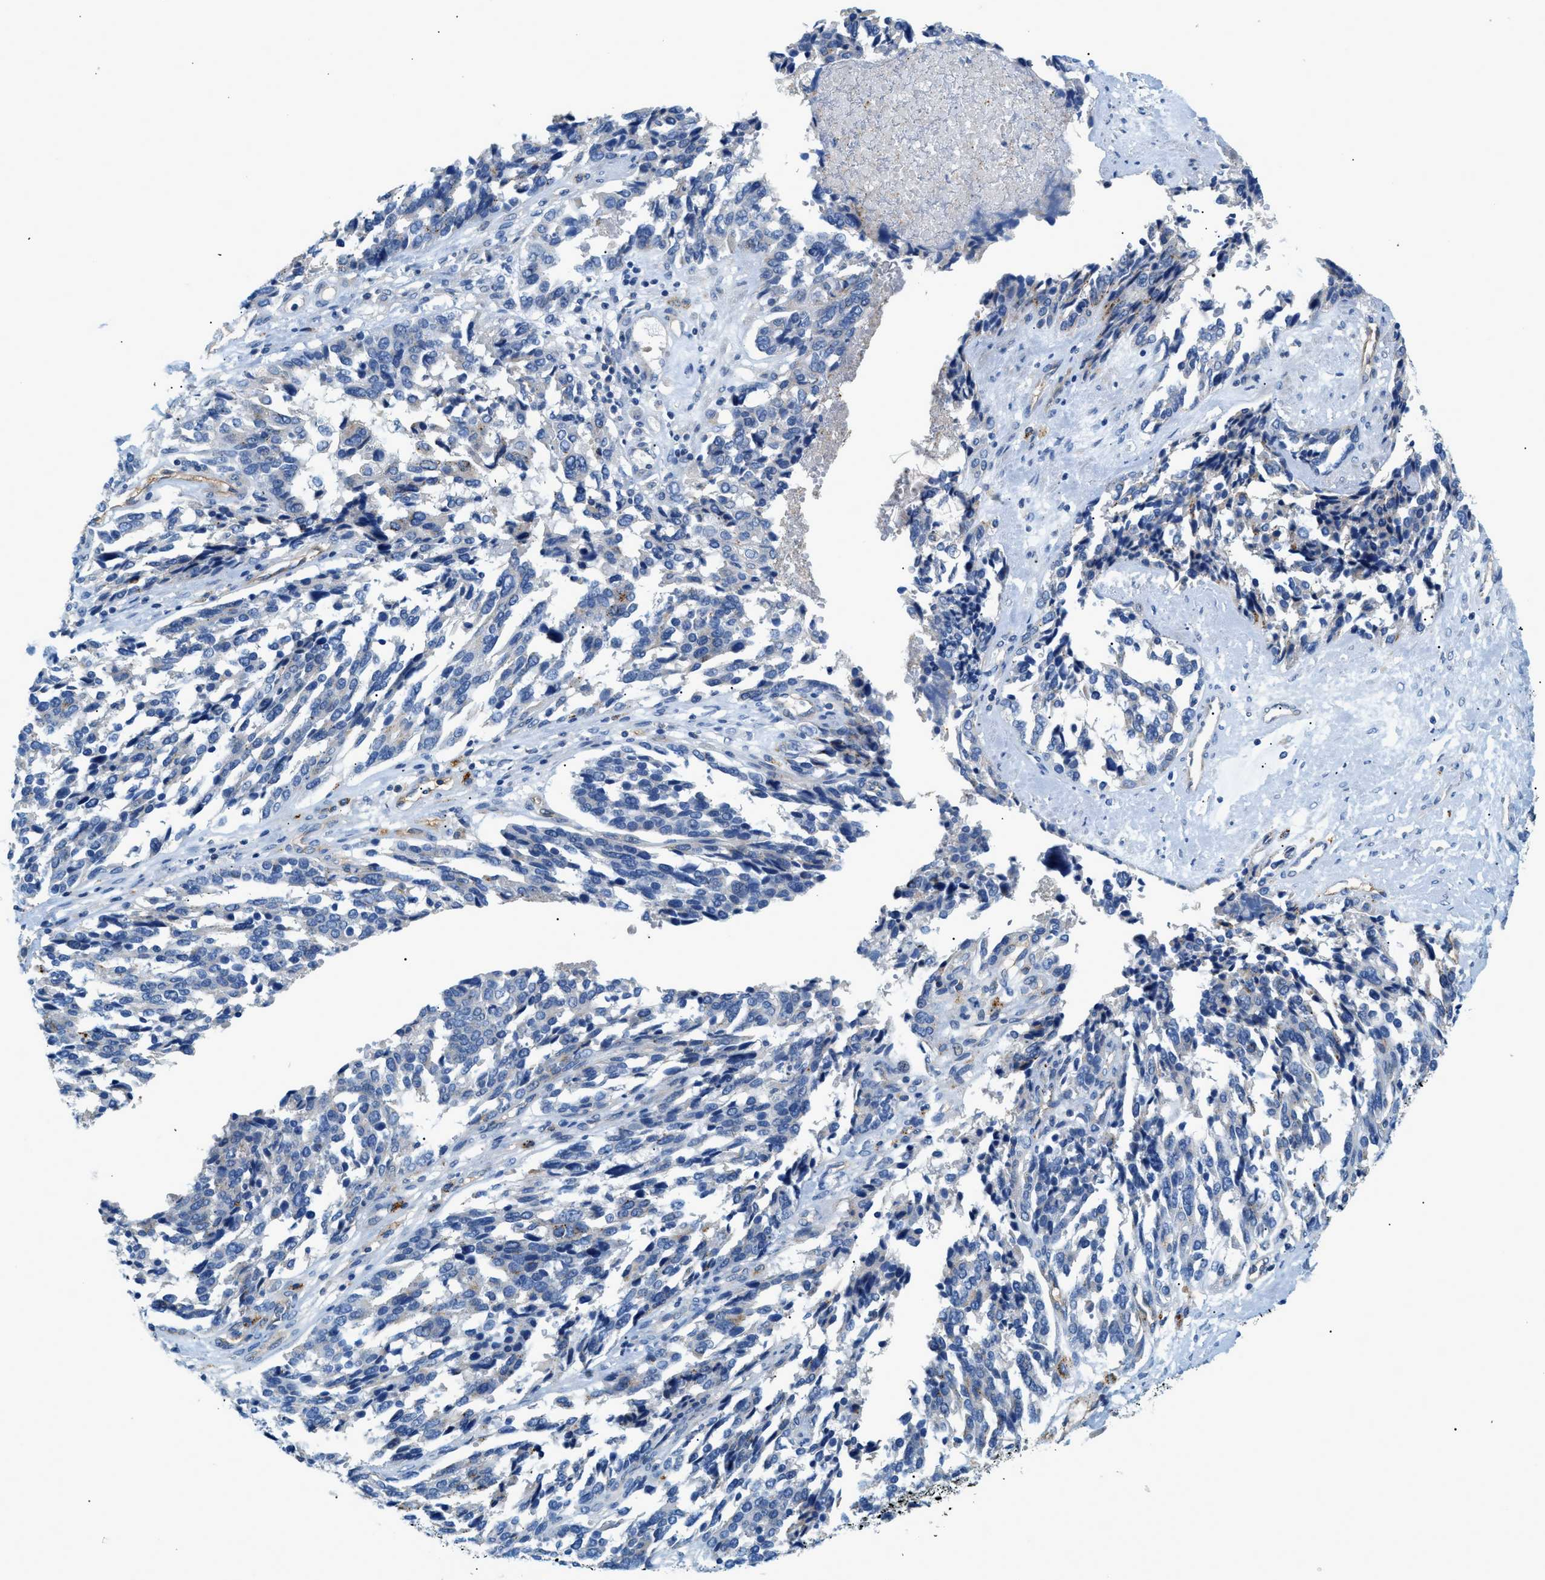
{"staining": {"intensity": "negative", "quantity": "none", "location": "none"}, "tissue": "ovarian cancer", "cell_type": "Tumor cells", "image_type": "cancer", "snomed": [{"axis": "morphology", "description": "Cystadenocarcinoma, serous, NOS"}, {"axis": "topography", "description": "Ovary"}], "caption": "This image is of ovarian cancer stained with immunohistochemistry to label a protein in brown with the nuclei are counter-stained blue. There is no positivity in tumor cells.", "gene": "ORAI1", "patient": {"sex": "female", "age": 44}}